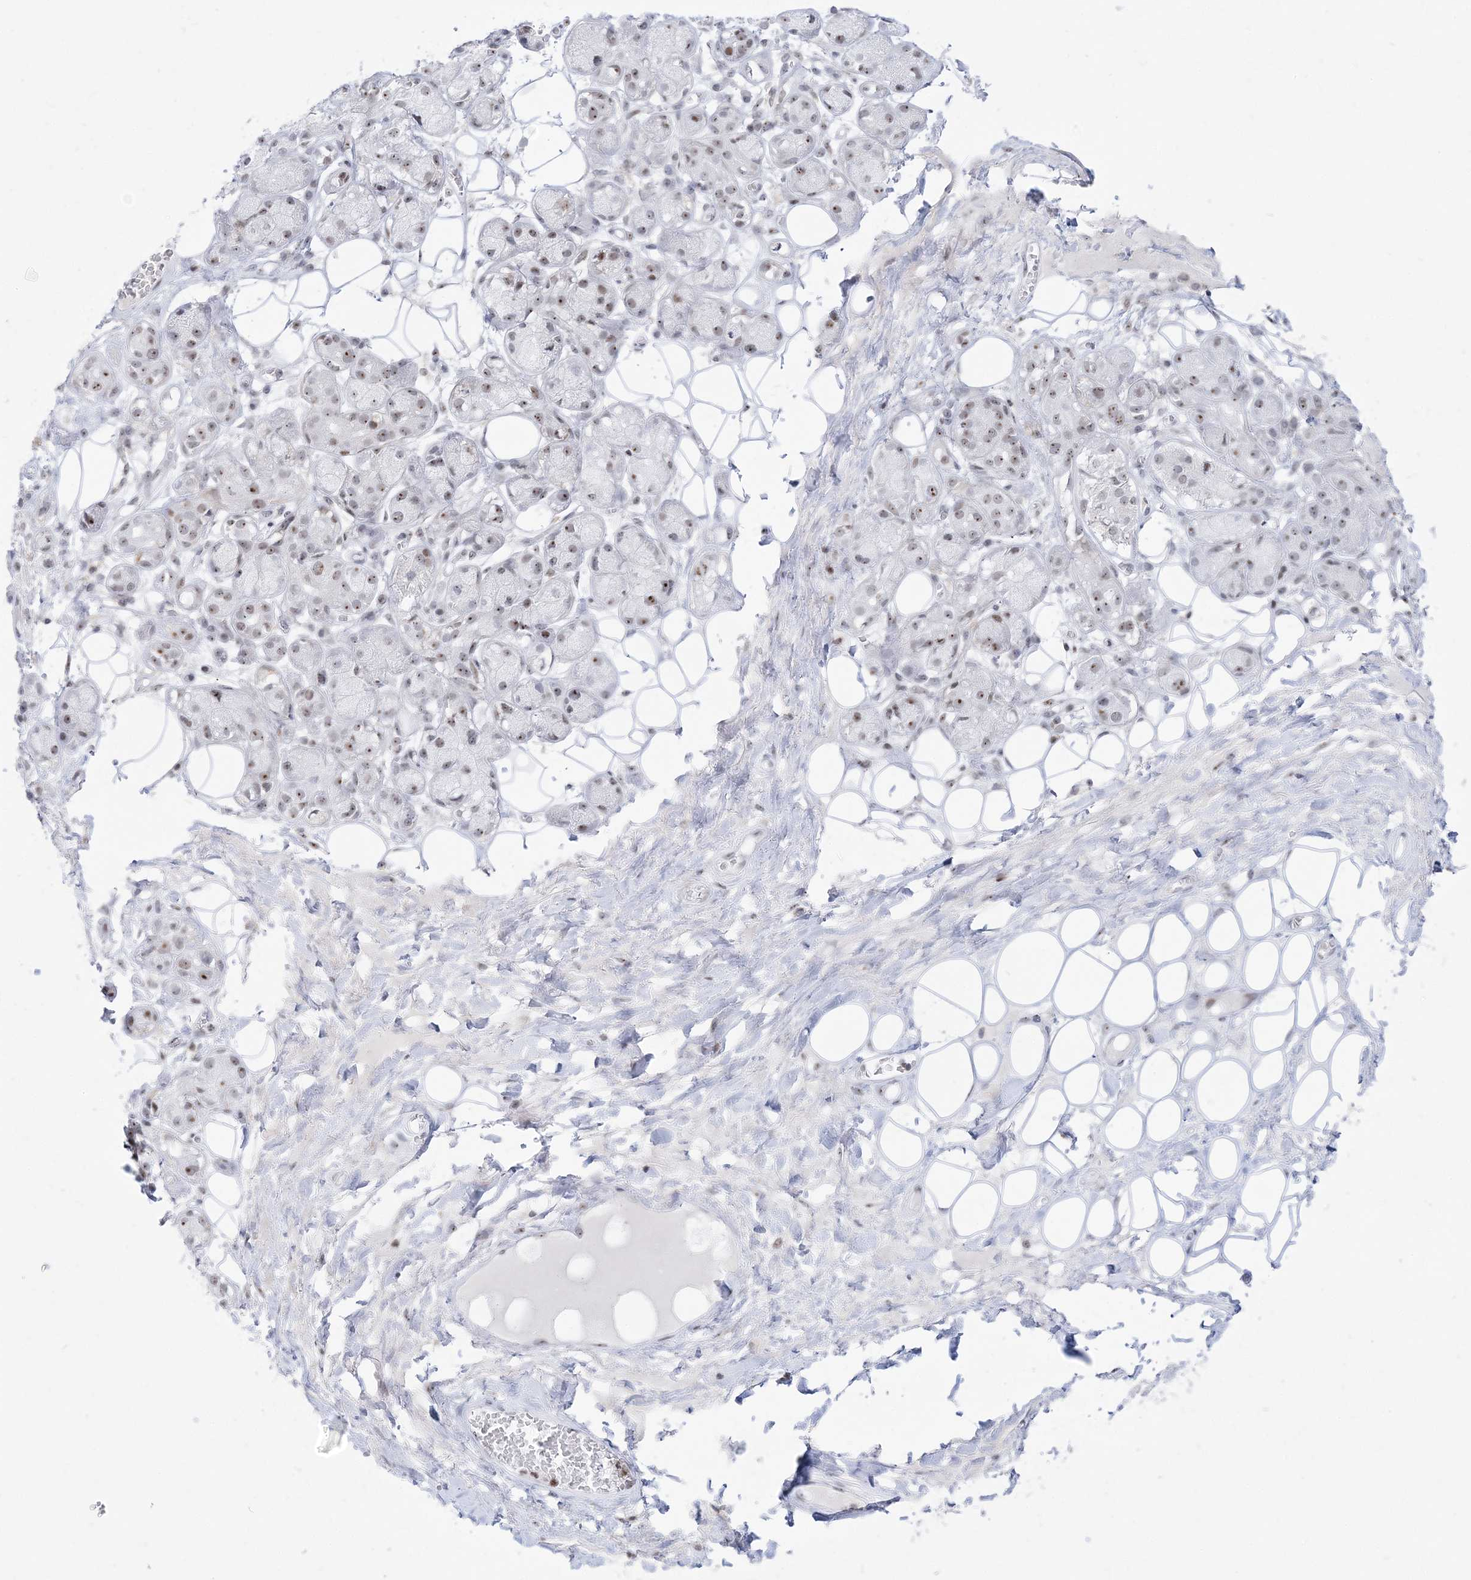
{"staining": {"intensity": "negative", "quantity": "none", "location": "none"}, "tissue": "adipose tissue", "cell_type": "Adipocytes", "image_type": "normal", "snomed": [{"axis": "morphology", "description": "Normal tissue, NOS"}, {"axis": "morphology", "description": "Inflammation, NOS"}, {"axis": "topography", "description": "Salivary gland"}, {"axis": "topography", "description": "Peripheral nerve tissue"}], "caption": "Protein analysis of benign adipose tissue demonstrates no significant positivity in adipocytes. (DAB (3,3'-diaminobenzidine) immunohistochemistry visualized using brightfield microscopy, high magnification).", "gene": "DDX21", "patient": {"sex": "female", "age": 75}}